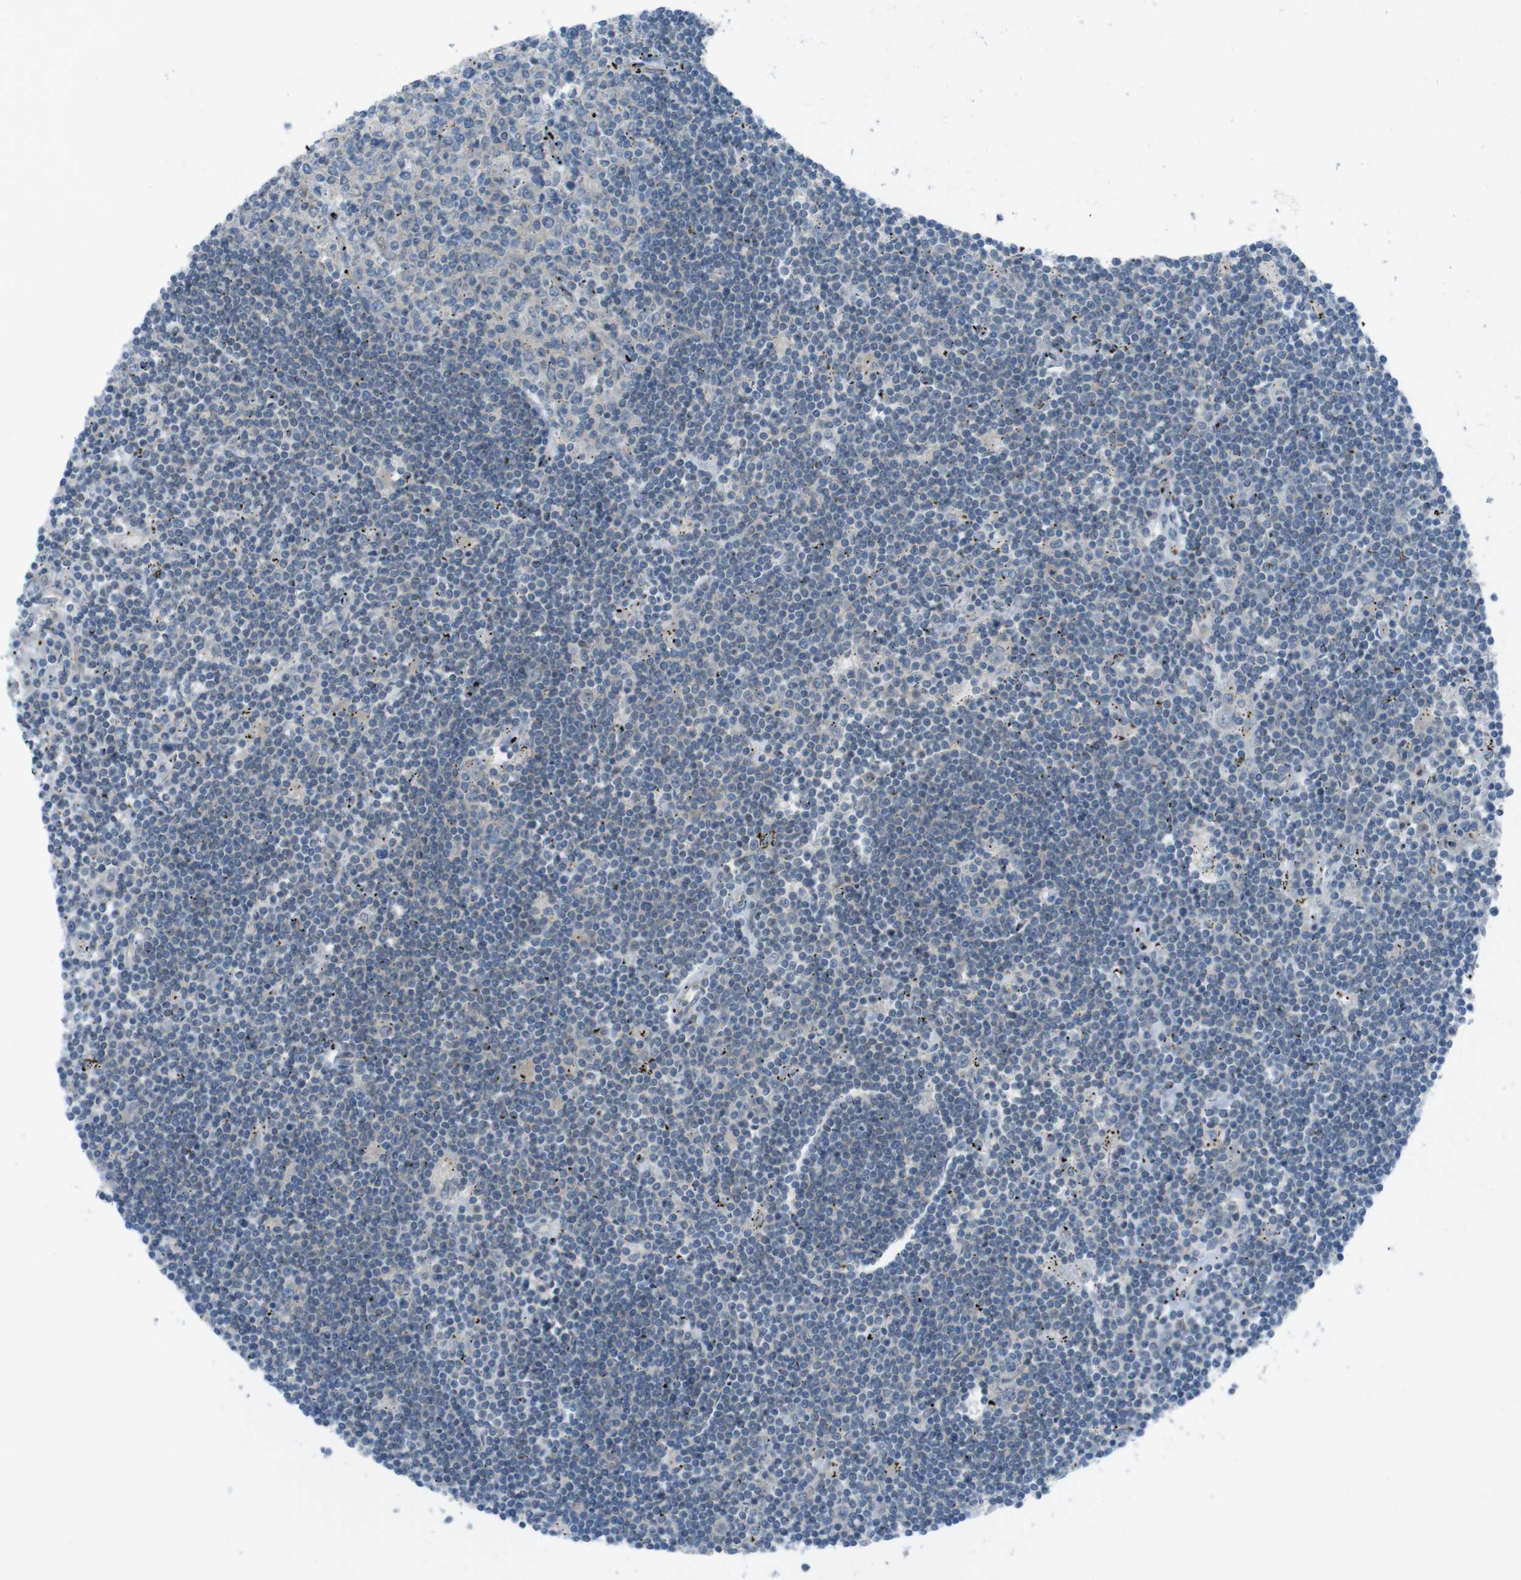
{"staining": {"intensity": "negative", "quantity": "none", "location": "none"}, "tissue": "lymphoma", "cell_type": "Tumor cells", "image_type": "cancer", "snomed": [{"axis": "morphology", "description": "Malignant lymphoma, non-Hodgkin's type, Low grade"}, {"axis": "topography", "description": "Spleen"}], "caption": "Lymphoma was stained to show a protein in brown. There is no significant positivity in tumor cells.", "gene": "ZDHHC20", "patient": {"sex": "male", "age": 76}}